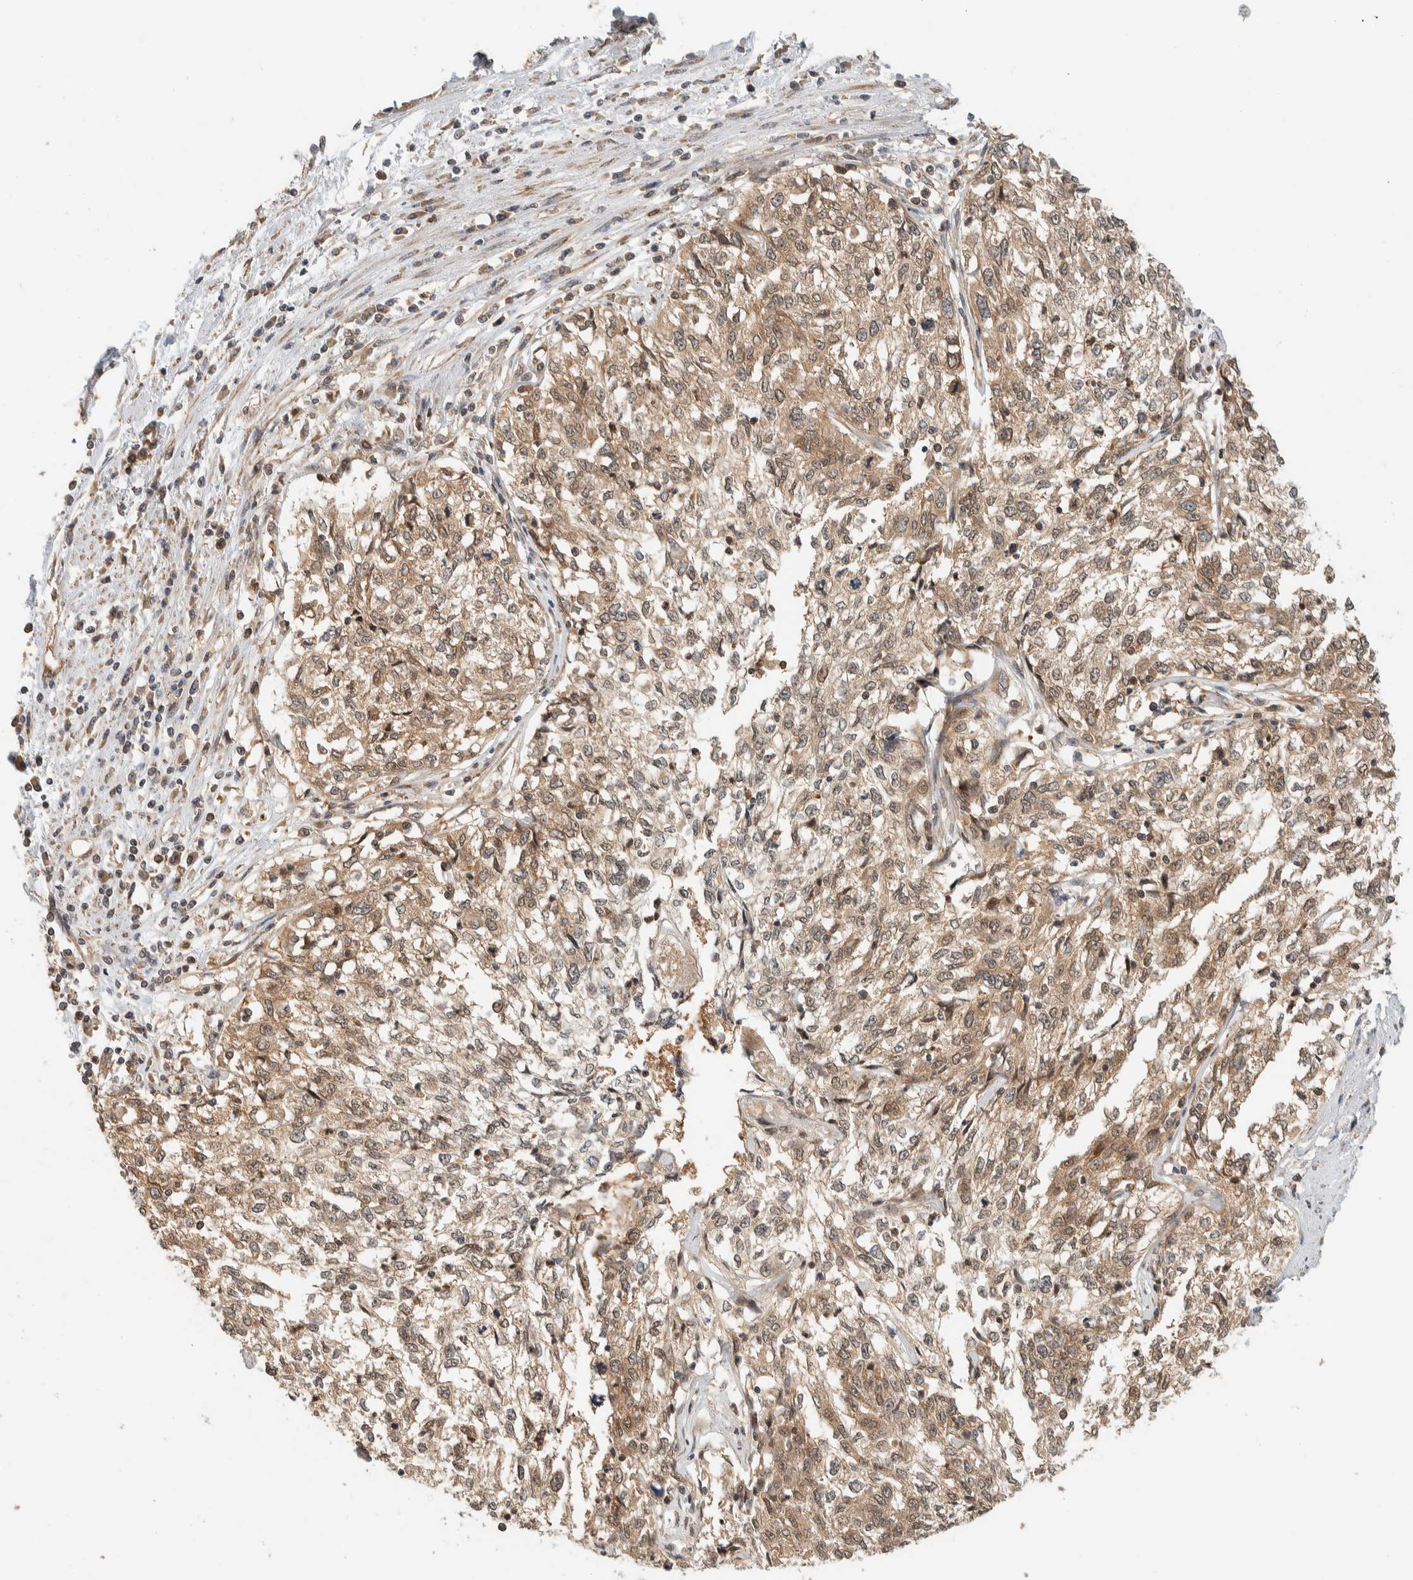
{"staining": {"intensity": "moderate", "quantity": ">75%", "location": "cytoplasmic/membranous"}, "tissue": "cervical cancer", "cell_type": "Tumor cells", "image_type": "cancer", "snomed": [{"axis": "morphology", "description": "Squamous cell carcinoma, NOS"}, {"axis": "topography", "description": "Cervix"}], "caption": "Squamous cell carcinoma (cervical) stained with a protein marker shows moderate staining in tumor cells.", "gene": "ADSS2", "patient": {"sex": "female", "age": 57}}